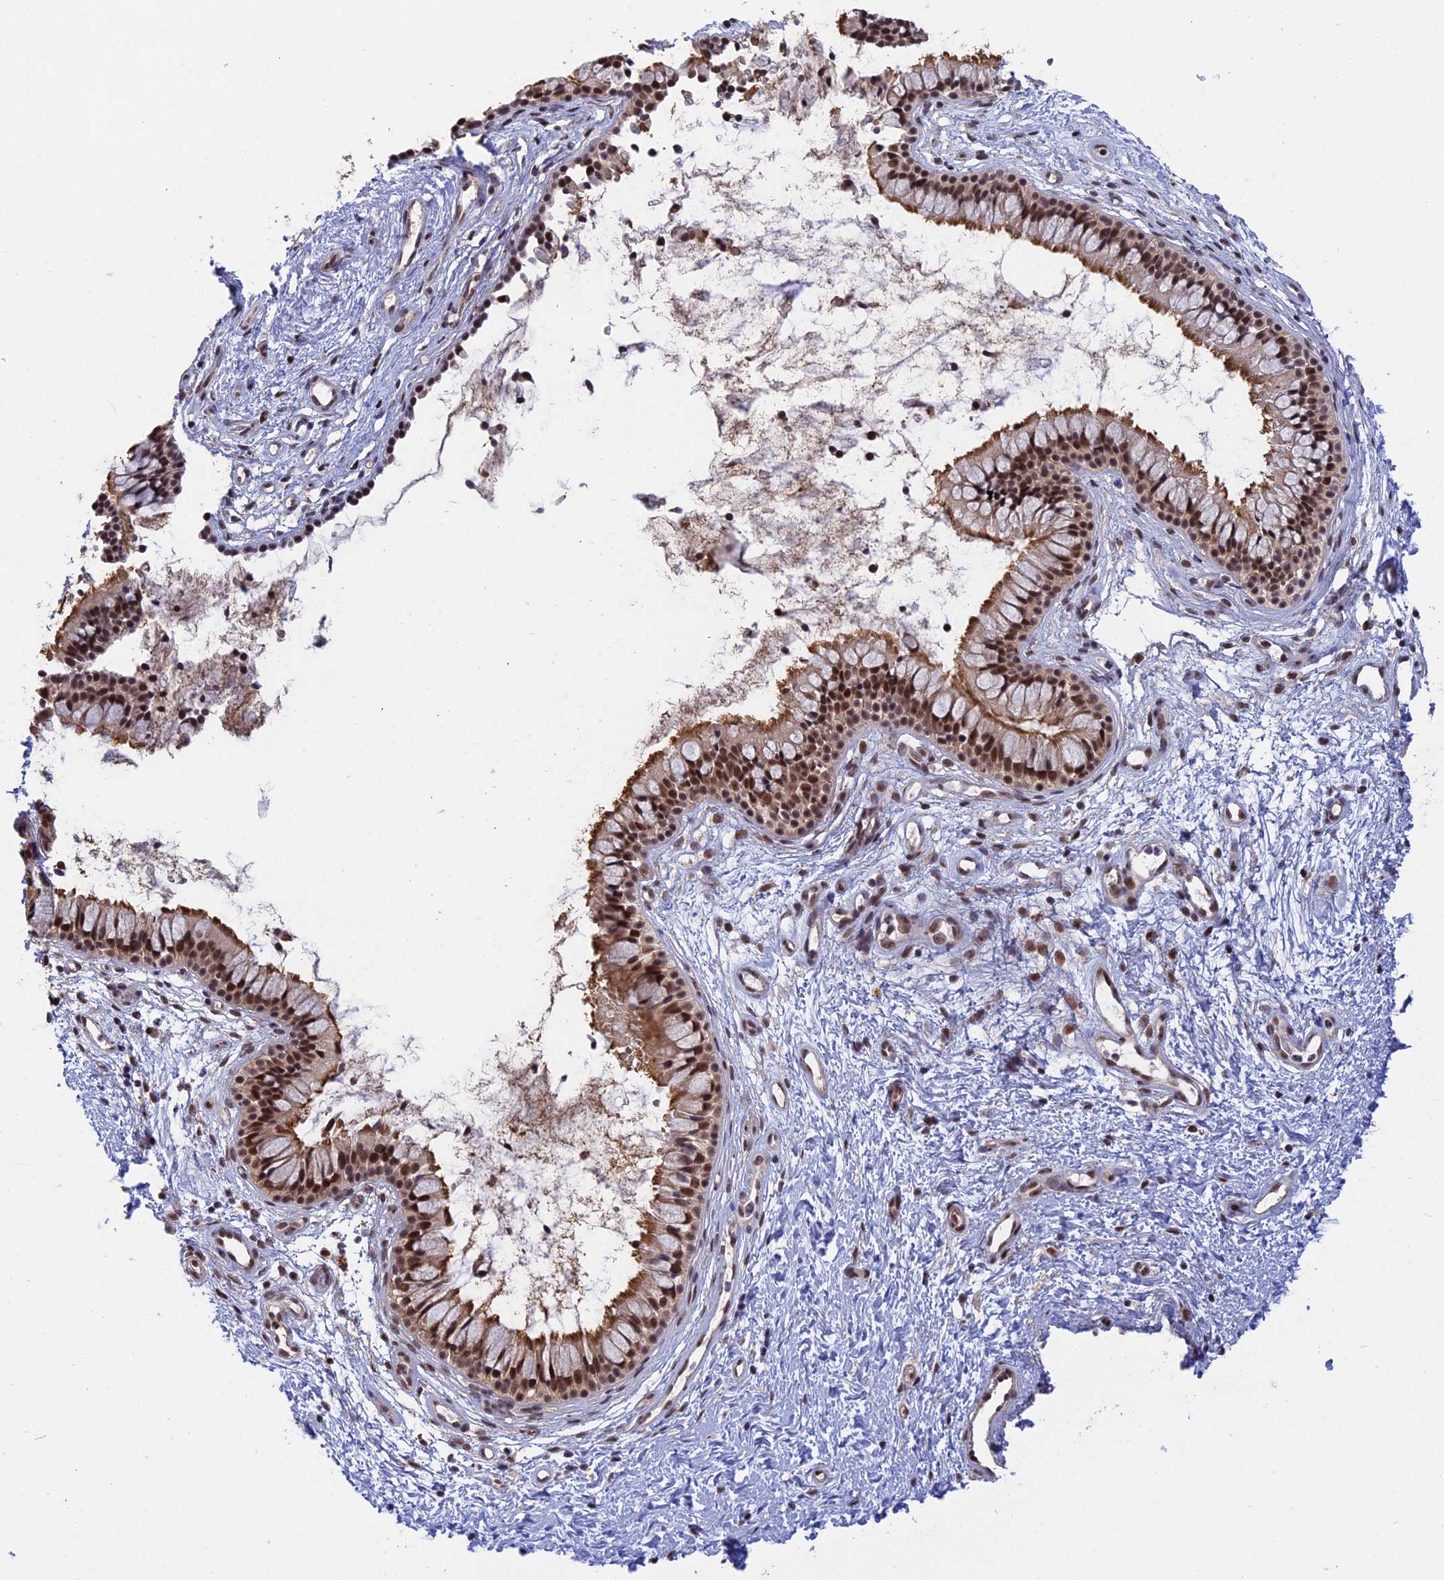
{"staining": {"intensity": "strong", "quantity": ">75%", "location": "cytoplasmic/membranous,nuclear"}, "tissue": "nasopharynx", "cell_type": "Respiratory epithelial cells", "image_type": "normal", "snomed": [{"axis": "morphology", "description": "Normal tissue, NOS"}, {"axis": "topography", "description": "Nasopharynx"}], "caption": "Immunohistochemistry (DAB) staining of benign human nasopharynx shows strong cytoplasmic/membranous,nuclear protein expression in about >75% of respiratory epithelial cells. (brown staining indicates protein expression, while blue staining denotes nuclei).", "gene": "POLR2C", "patient": {"sex": "male", "age": 82}}